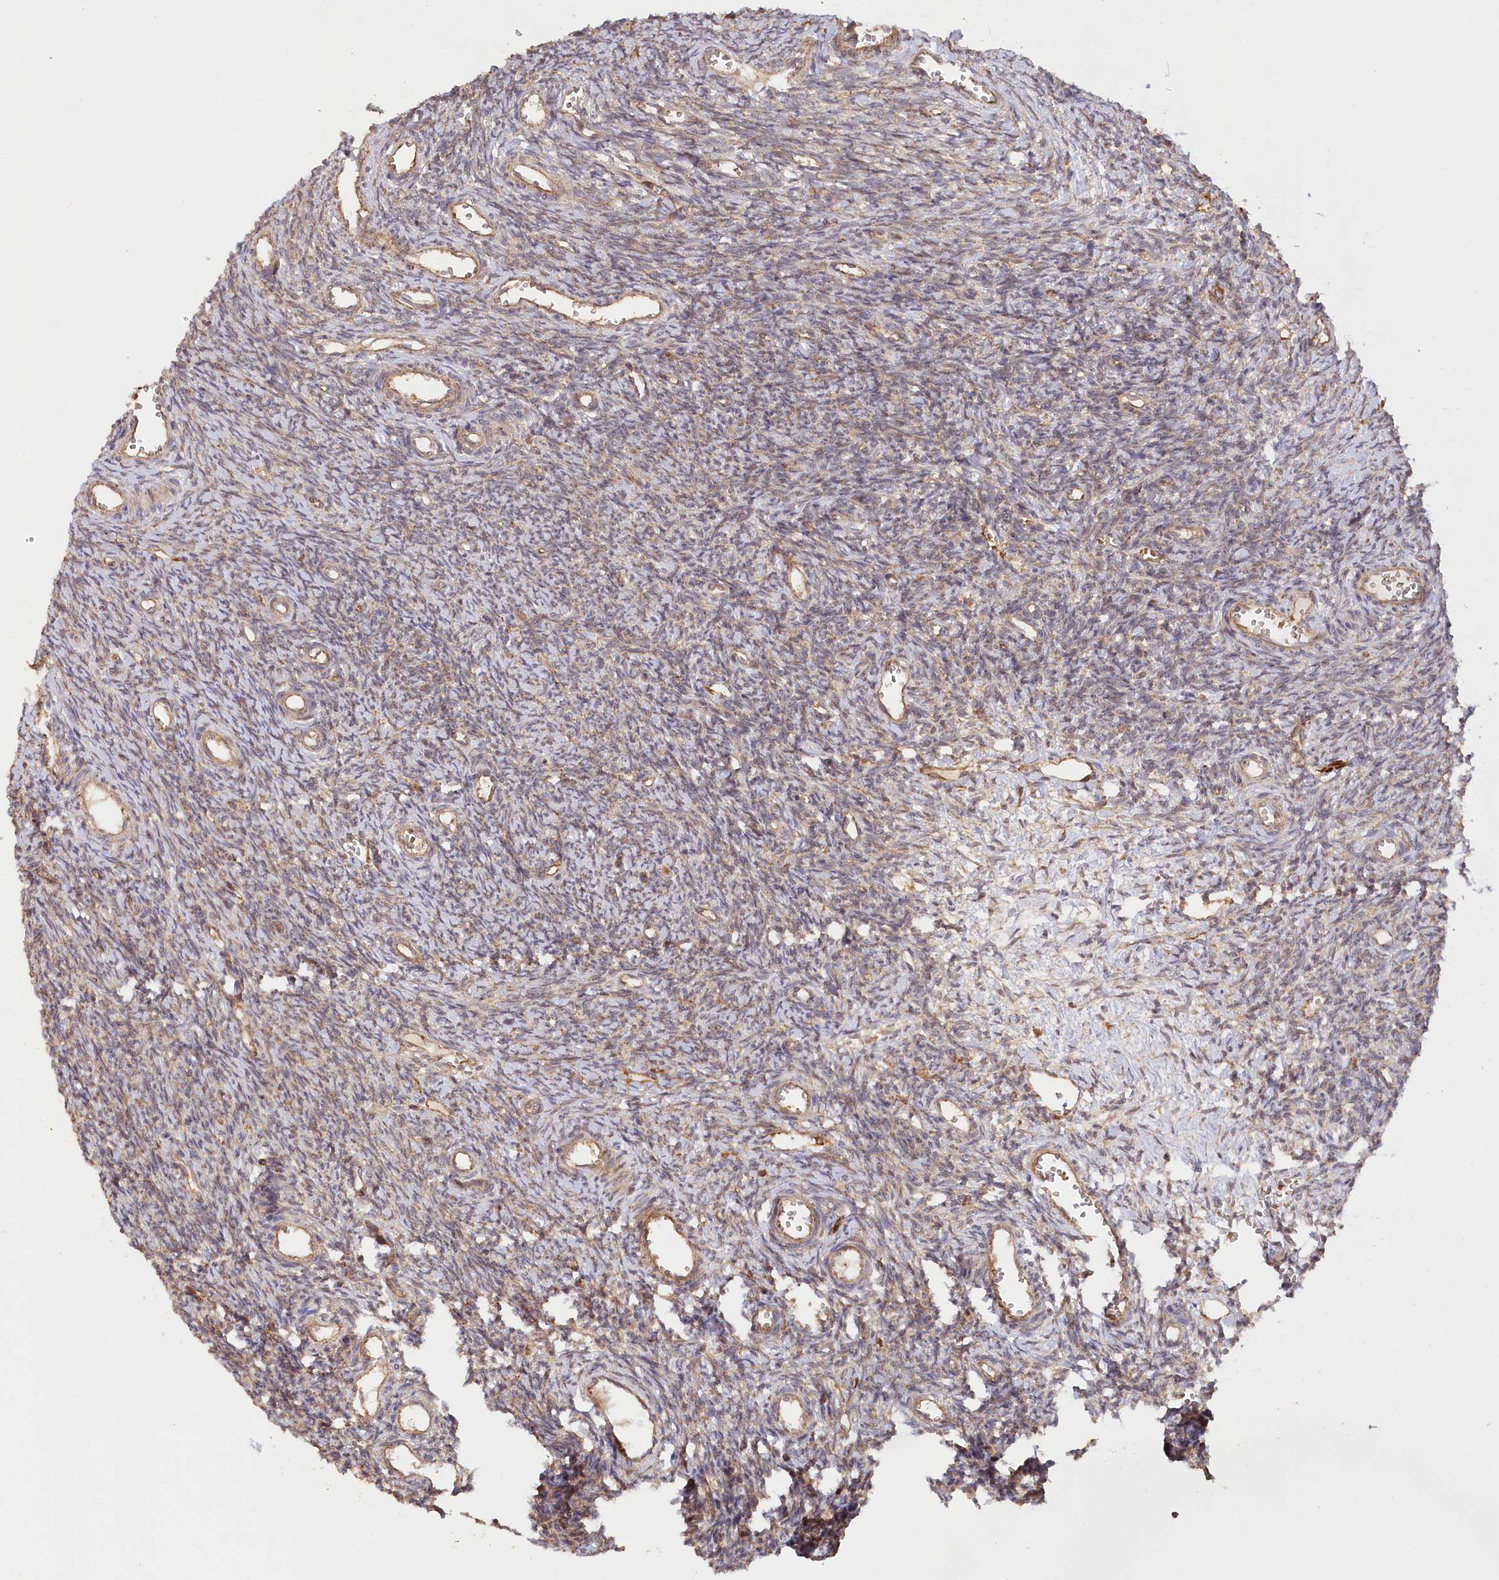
{"staining": {"intensity": "weak", "quantity": "25%-75%", "location": "cytoplasmic/membranous"}, "tissue": "ovary", "cell_type": "Ovarian stroma cells", "image_type": "normal", "snomed": [{"axis": "morphology", "description": "Normal tissue, NOS"}, {"axis": "topography", "description": "Ovary"}], "caption": "Ovarian stroma cells demonstrate low levels of weak cytoplasmic/membranous expression in about 25%-75% of cells in normal ovary.", "gene": "PAIP2", "patient": {"sex": "female", "age": 39}}